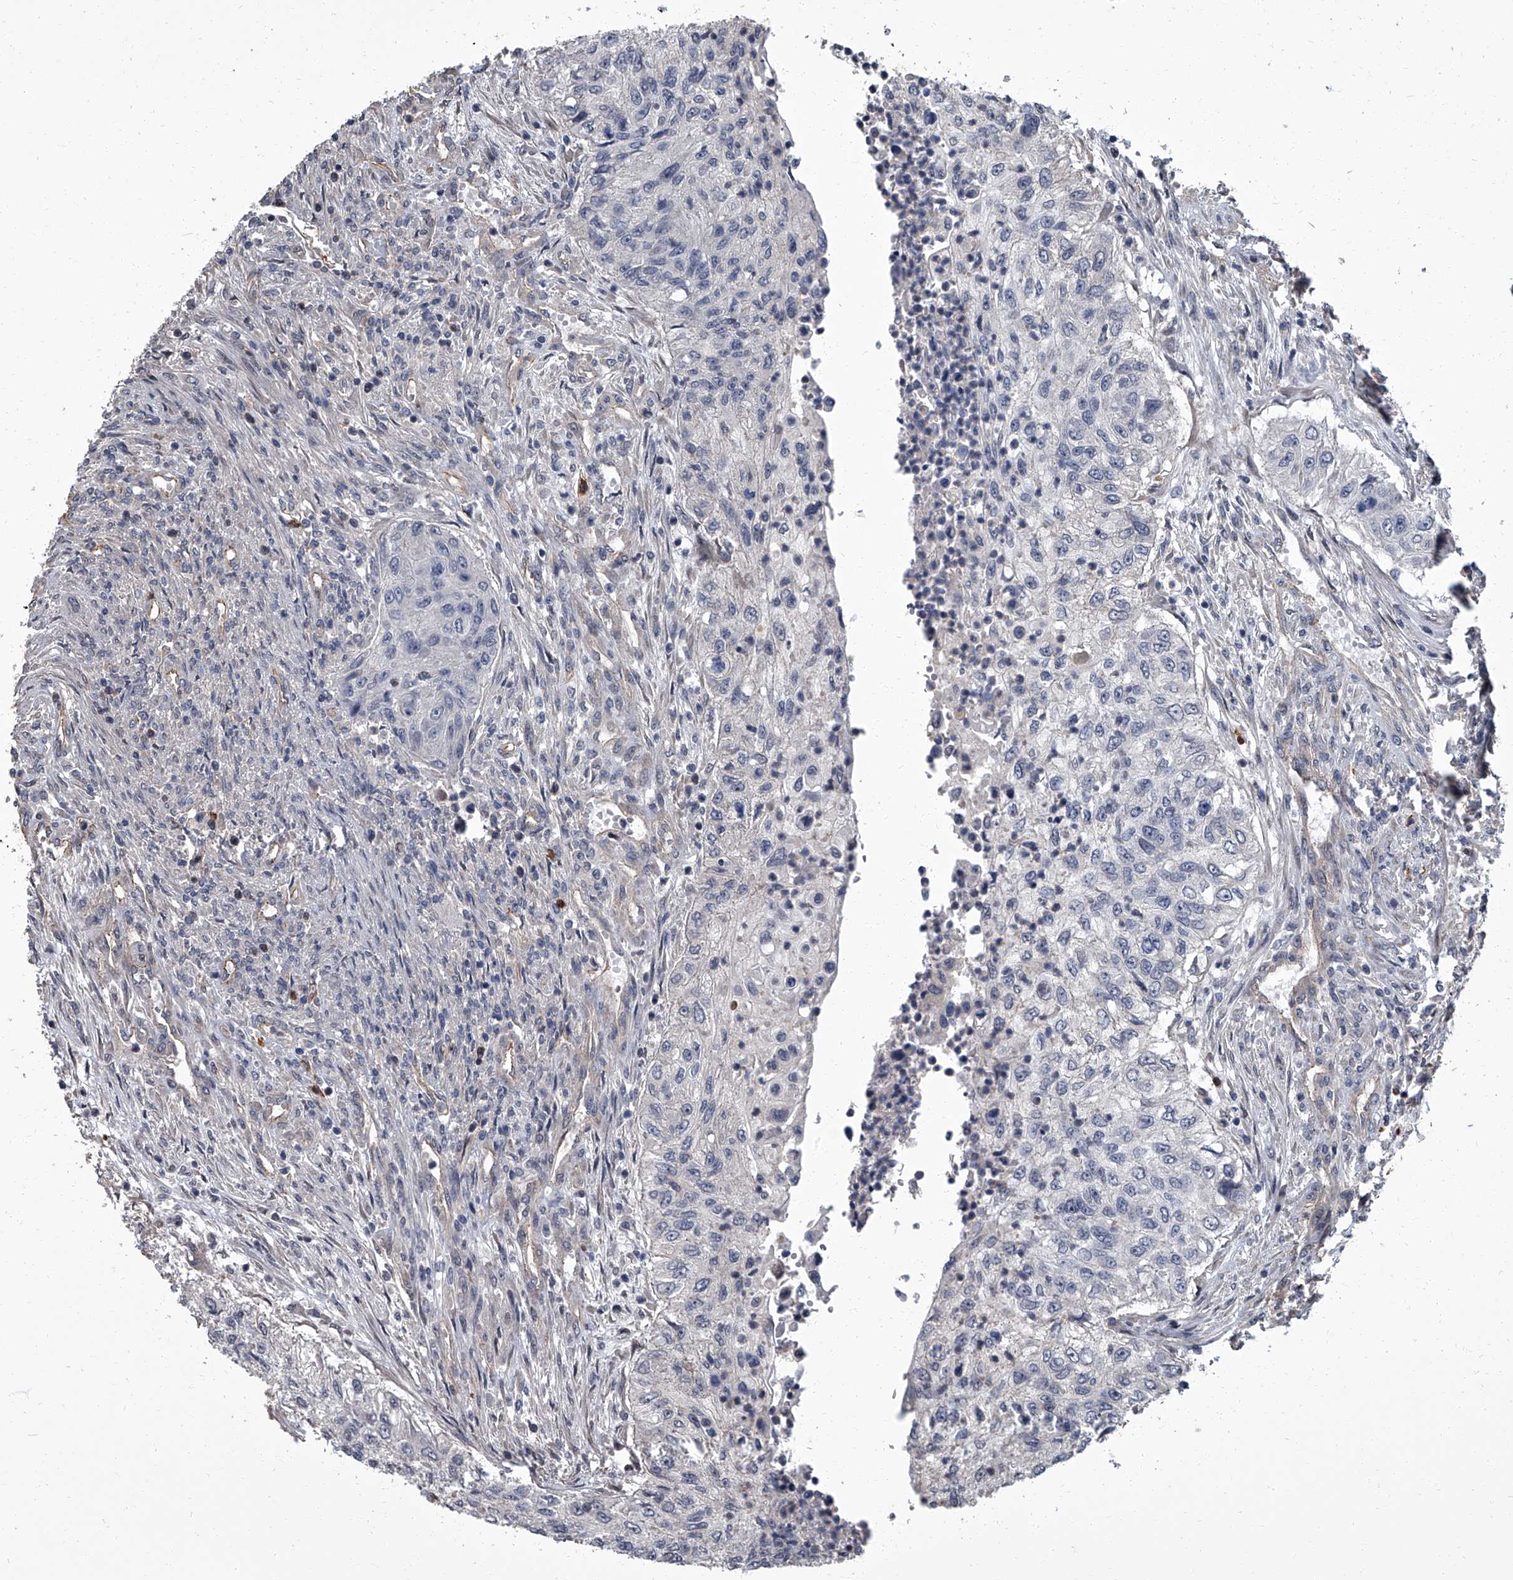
{"staining": {"intensity": "negative", "quantity": "none", "location": "none"}, "tissue": "urothelial cancer", "cell_type": "Tumor cells", "image_type": "cancer", "snomed": [{"axis": "morphology", "description": "Urothelial carcinoma, High grade"}, {"axis": "topography", "description": "Urinary bladder"}], "caption": "Immunohistochemistry of urothelial cancer demonstrates no staining in tumor cells.", "gene": "SIRT4", "patient": {"sex": "female", "age": 60}}